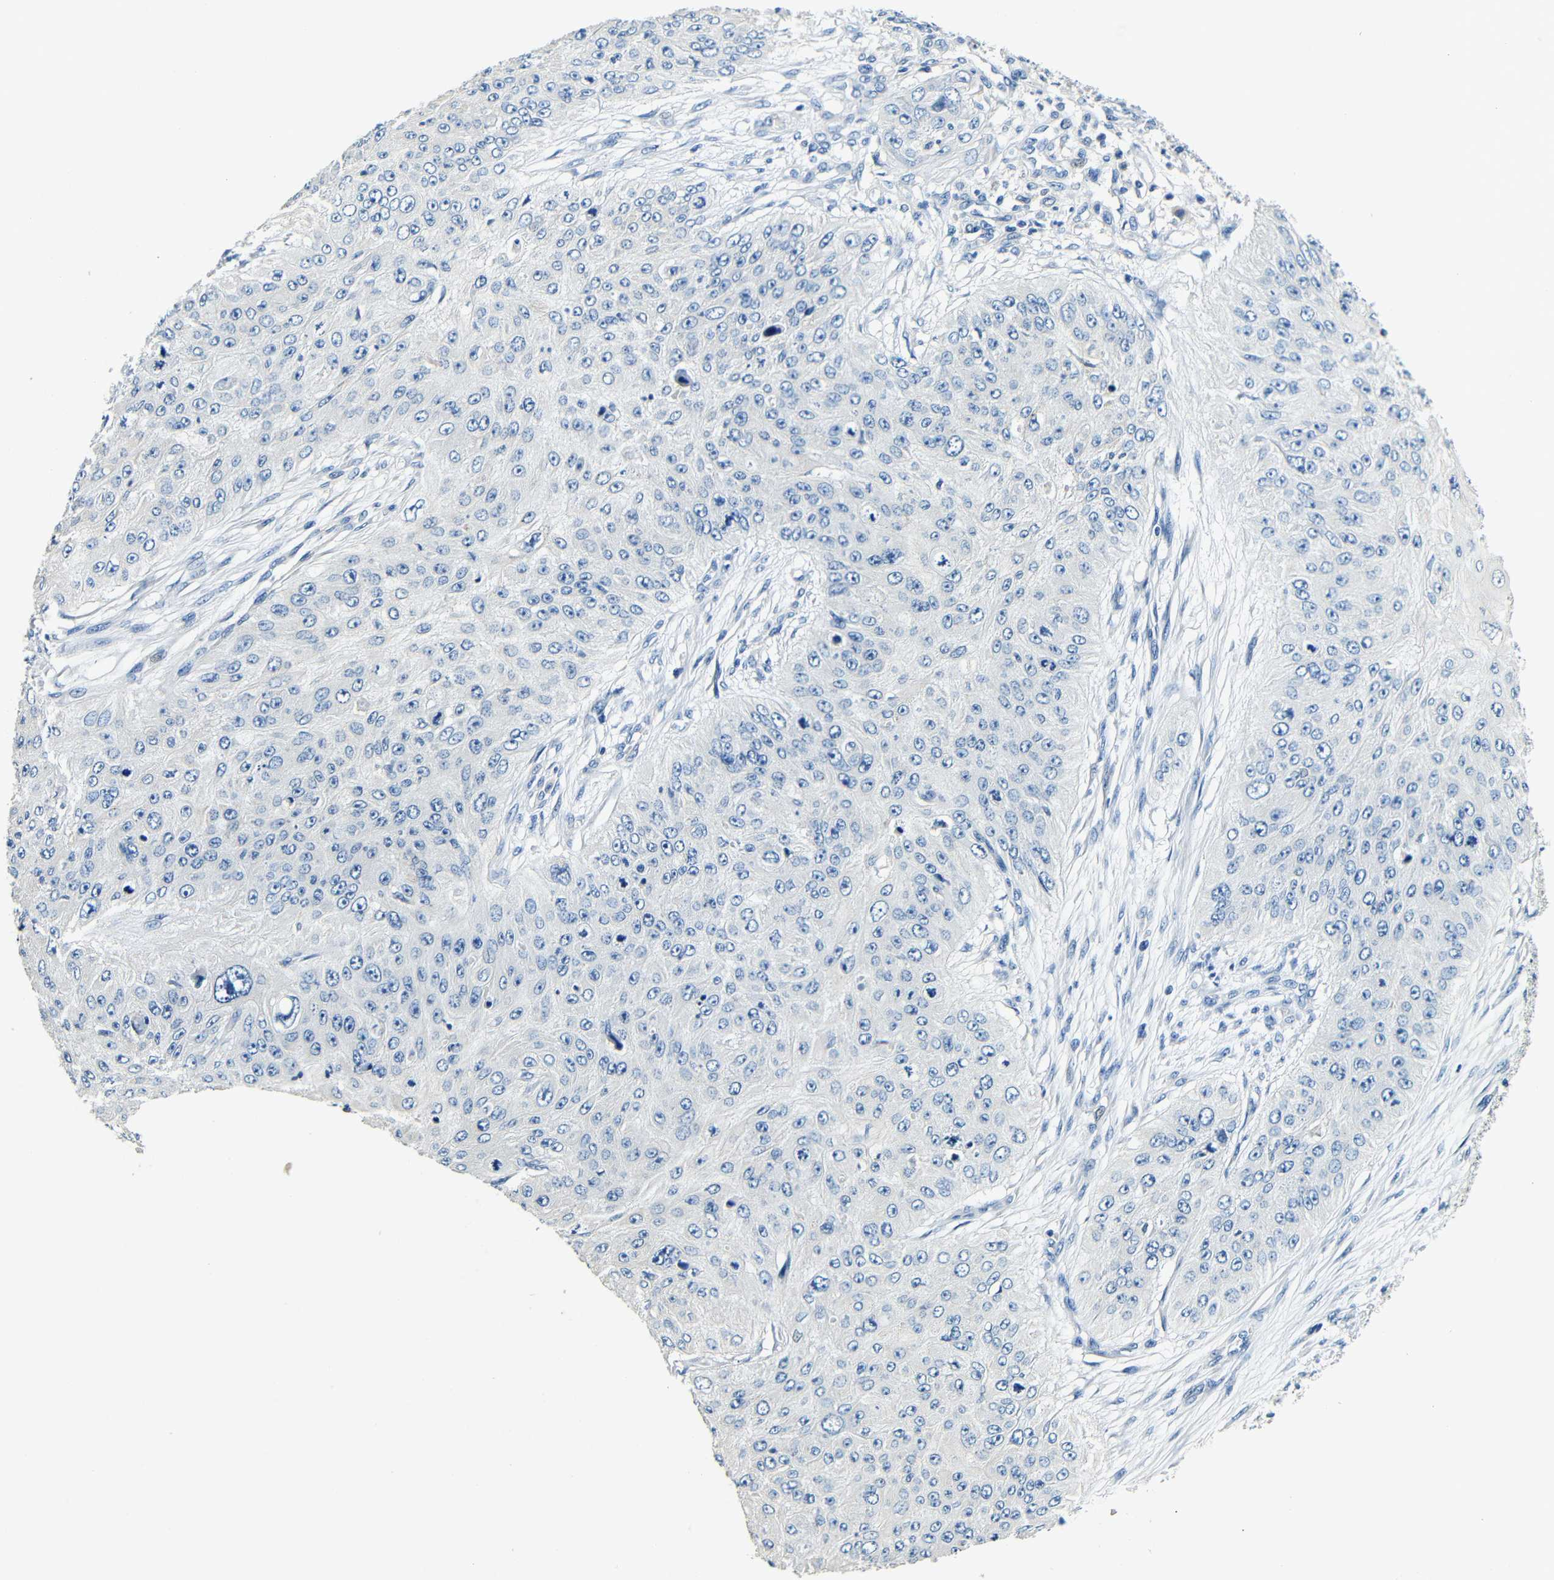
{"staining": {"intensity": "negative", "quantity": "none", "location": "none"}, "tissue": "skin cancer", "cell_type": "Tumor cells", "image_type": "cancer", "snomed": [{"axis": "morphology", "description": "Squamous cell carcinoma, NOS"}, {"axis": "topography", "description": "Skin"}], "caption": "Image shows no significant protein positivity in tumor cells of squamous cell carcinoma (skin). (IHC, brightfield microscopy, high magnification).", "gene": "FMO5", "patient": {"sex": "female", "age": 80}}